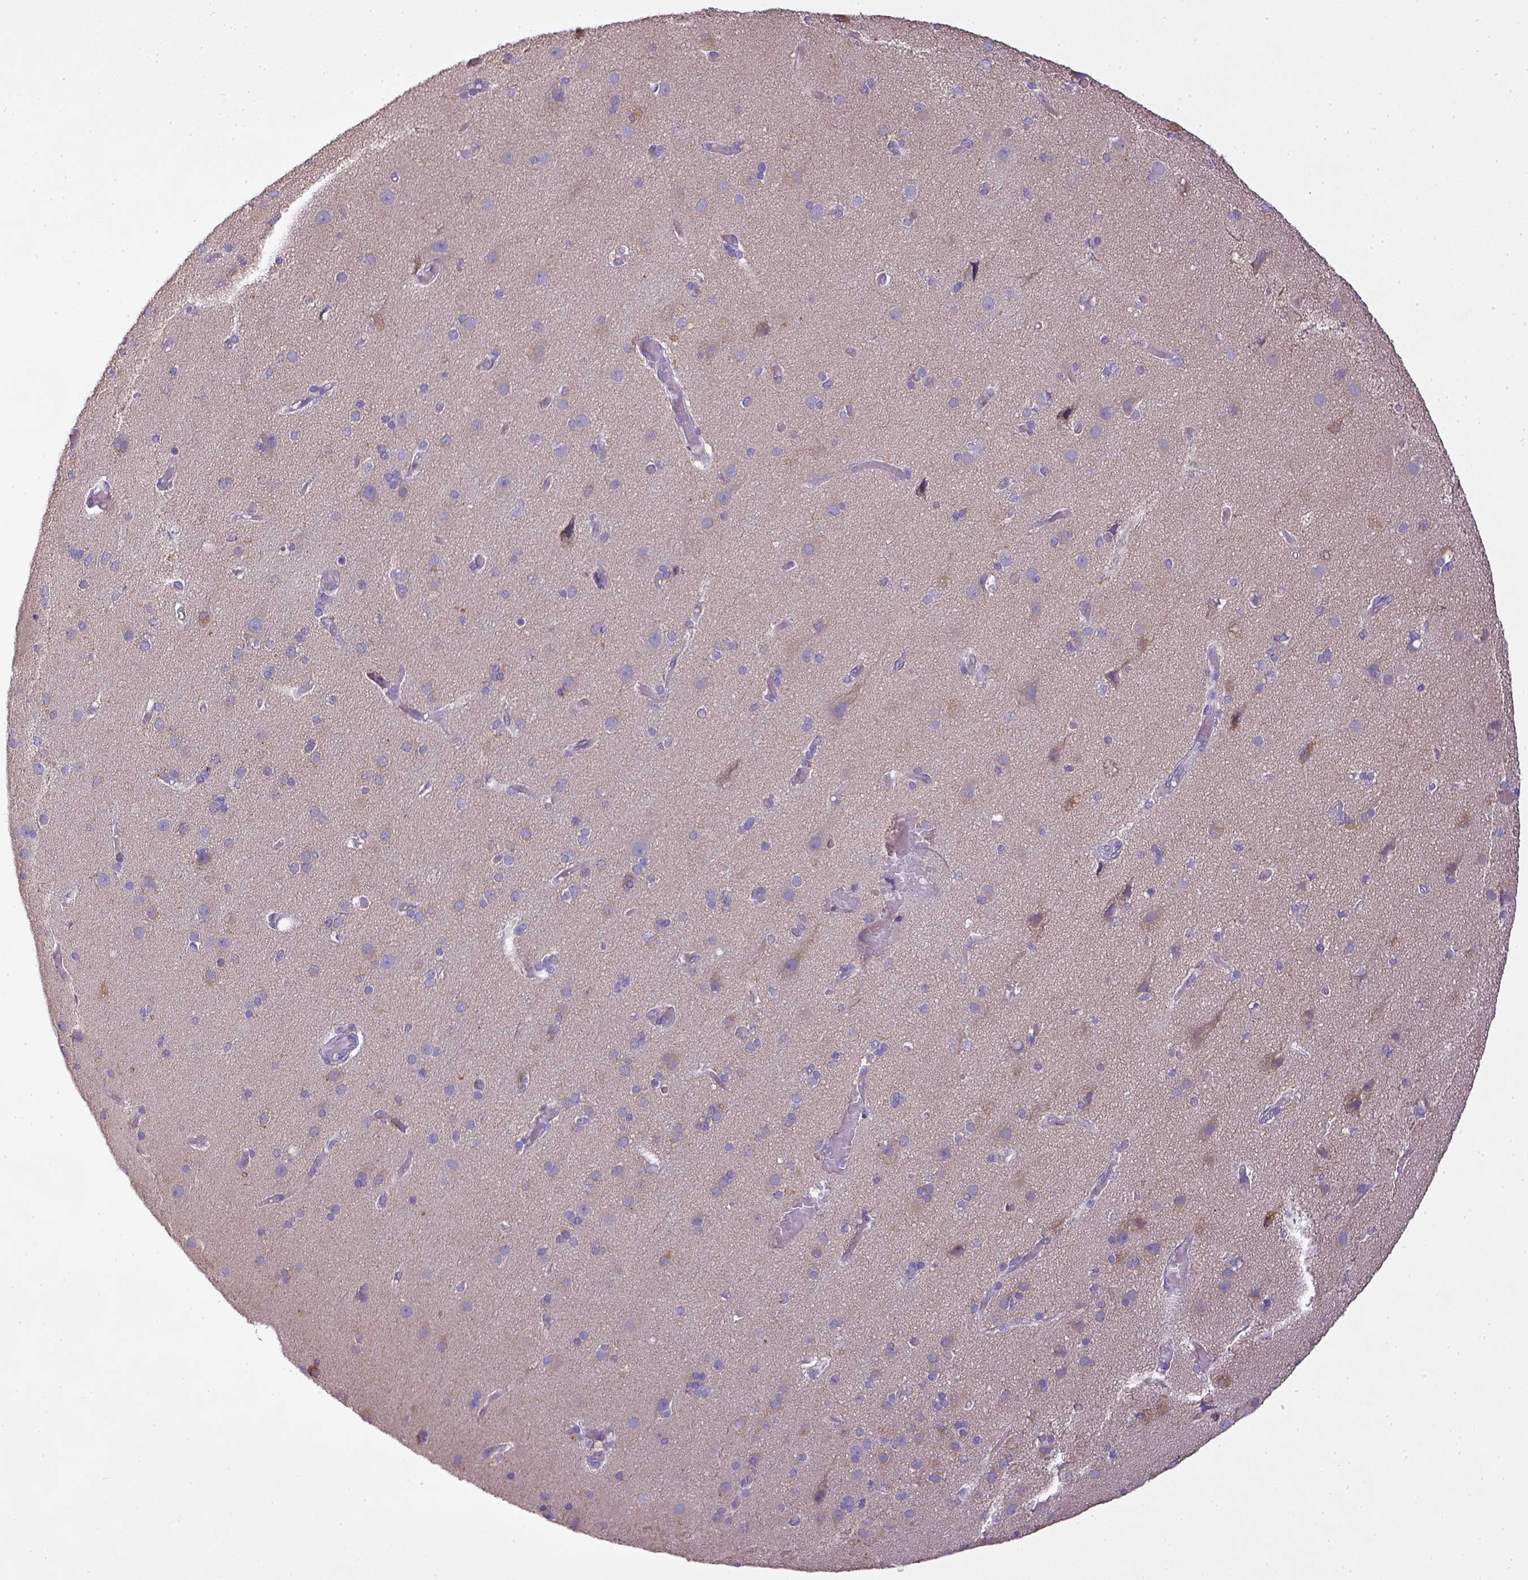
{"staining": {"intensity": "negative", "quantity": "none", "location": "none"}, "tissue": "cerebral cortex", "cell_type": "Endothelial cells", "image_type": "normal", "snomed": [{"axis": "morphology", "description": "Normal tissue, NOS"}, {"axis": "morphology", "description": "Glioma, malignant, High grade"}, {"axis": "topography", "description": "Cerebral cortex"}], "caption": "Immunohistochemistry of normal human cerebral cortex displays no expression in endothelial cells. (Stains: DAB (3,3'-diaminobenzidine) immunohistochemistry with hematoxylin counter stain, Microscopy: brightfield microscopy at high magnification).", "gene": "CD40", "patient": {"sex": "male", "age": 71}}